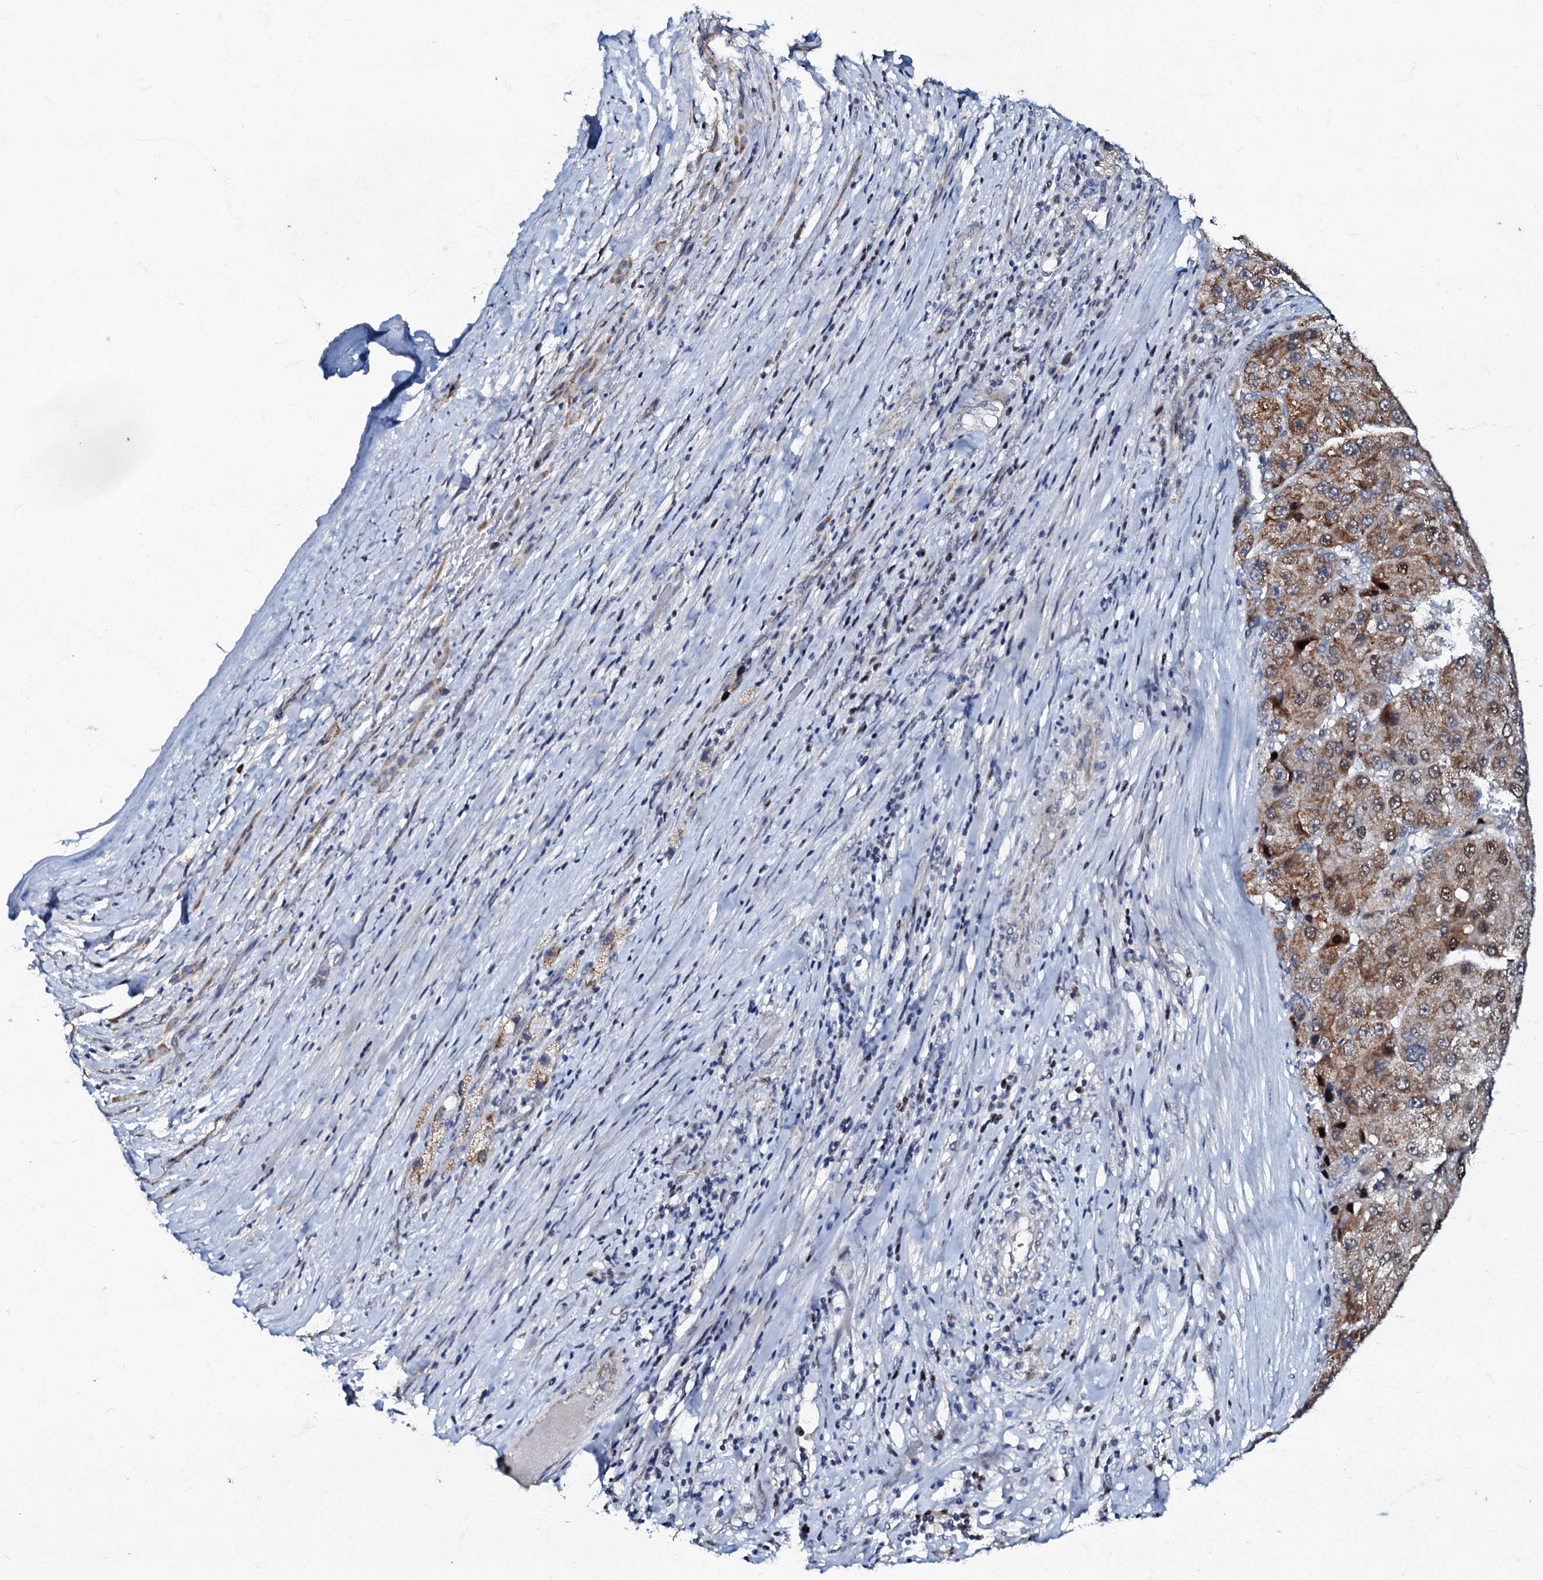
{"staining": {"intensity": "moderate", "quantity": ">75%", "location": "cytoplasmic/membranous"}, "tissue": "liver cancer", "cell_type": "Tumor cells", "image_type": "cancer", "snomed": [{"axis": "morphology", "description": "Carcinoma, Hepatocellular, NOS"}, {"axis": "topography", "description": "Liver"}], "caption": "Immunohistochemistry histopathology image of neoplastic tissue: liver hepatocellular carcinoma stained using immunohistochemistry shows medium levels of moderate protein expression localized specifically in the cytoplasmic/membranous of tumor cells, appearing as a cytoplasmic/membranous brown color.", "gene": "MRPL51", "patient": {"sex": "female", "age": 73}}